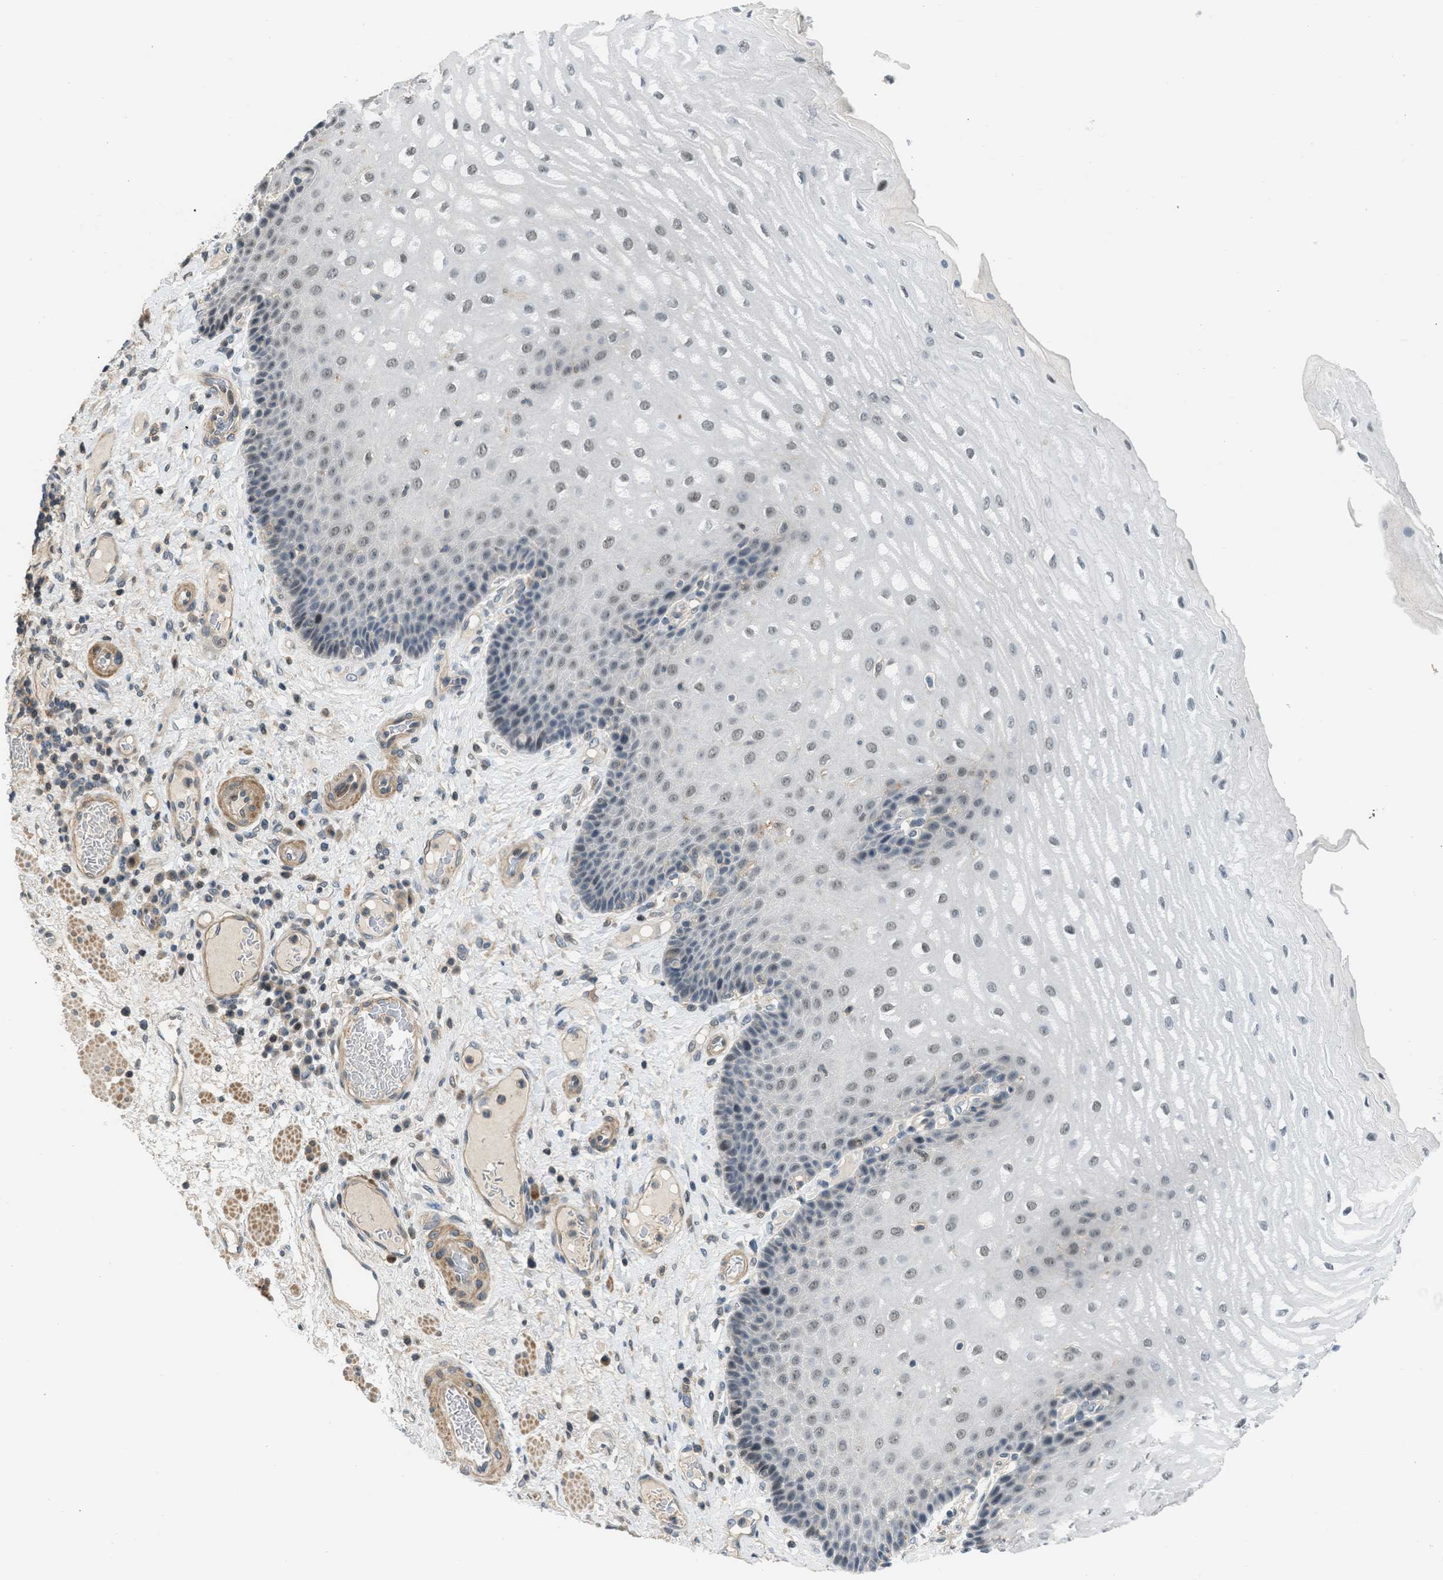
{"staining": {"intensity": "weak", "quantity": "25%-75%", "location": "nuclear"}, "tissue": "esophagus", "cell_type": "Squamous epithelial cells", "image_type": "normal", "snomed": [{"axis": "morphology", "description": "Normal tissue, NOS"}, {"axis": "topography", "description": "Esophagus"}], "caption": "Unremarkable esophagus exhibits weak nuclear expression in approximately 25%-75% of squamous epithelial cells (brown staining indicates protein expression, while blue staining denotes nuclei)..", "gene": "TTBK2", "patient": {"sex": "male", "age": 54}}